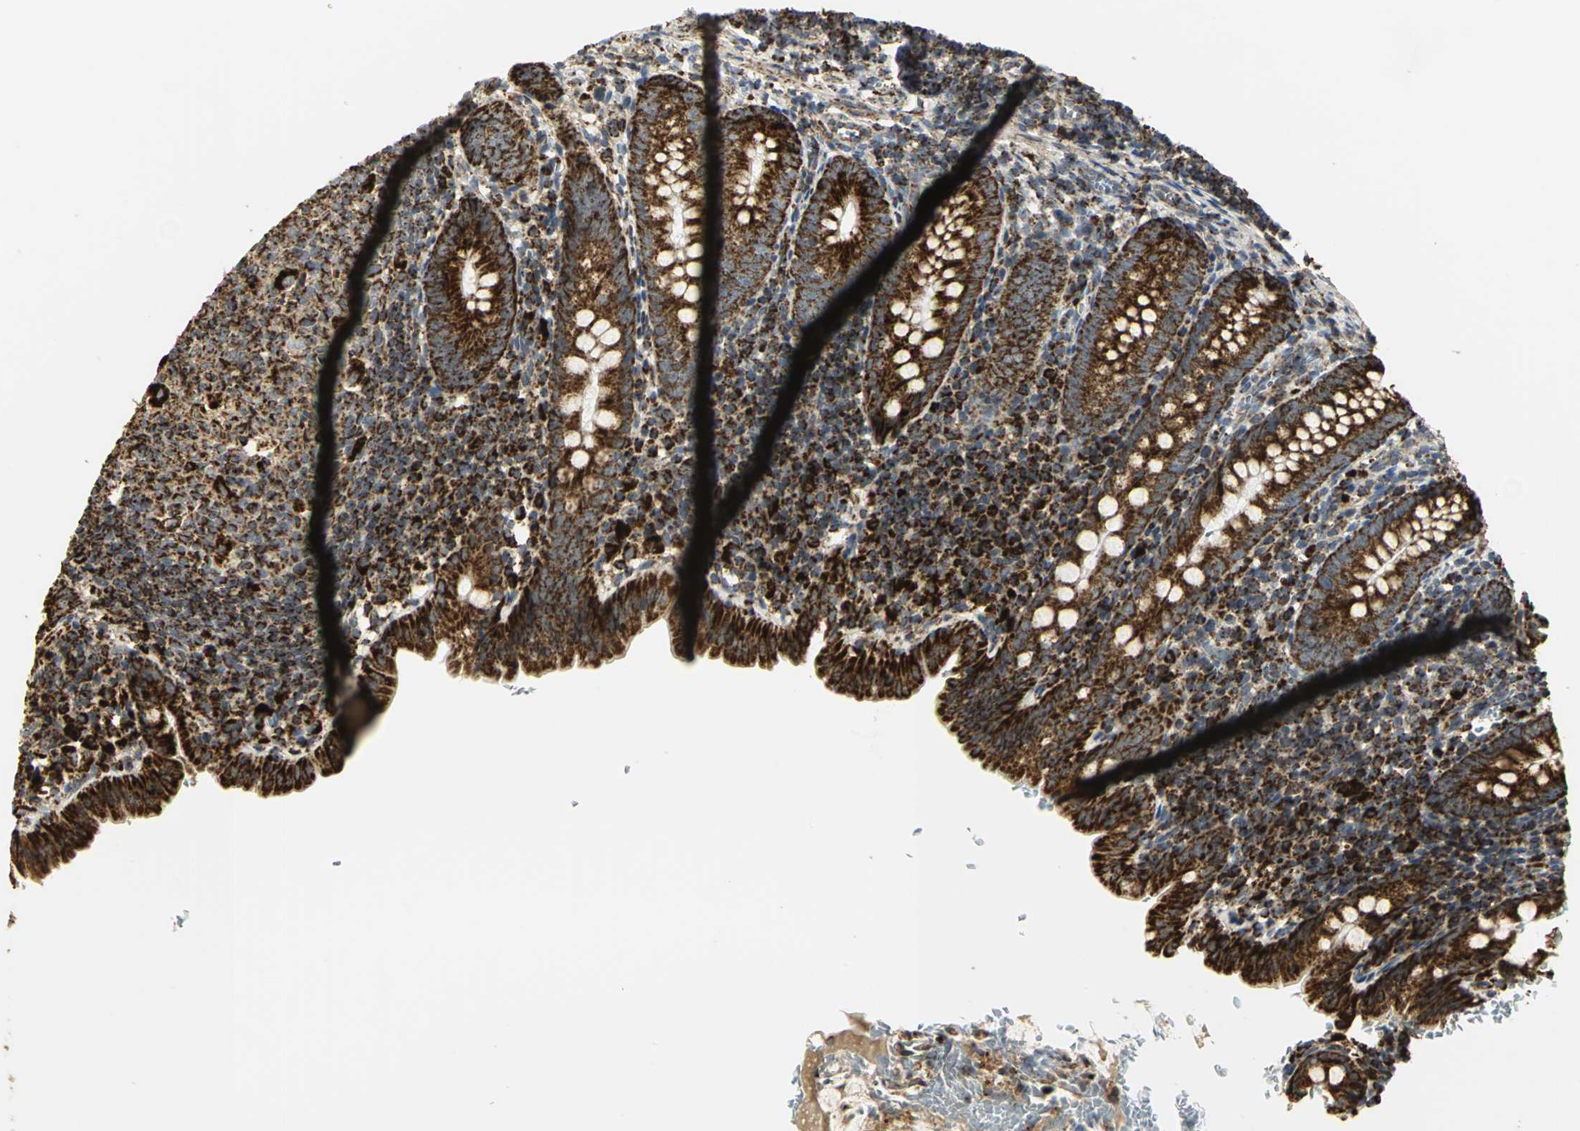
{"staining": {"intensity": "strong", "quantity": ">75%", "location": "cytoplasmic/membranous"}, "tissue": "appendix", "cell_type": "Glandular cells", "image_type": "normal", "snomed": [{"axis": "morphology", "description": "Normal tissue, NOS"}, {"axis": "topography", "description": "Appendix"}], "caption": "DAB immunohistochemical staining of normal appendix shows strong cytoplasmic/membranous protein positivity in about >75% of glandular cells. (DAB (3,3'-diaminobenzidine) = brown stain, brightfield microscopy at high magnification).", "gene": "VDAC1", "patient": {"sex": "female", "age": 10}}